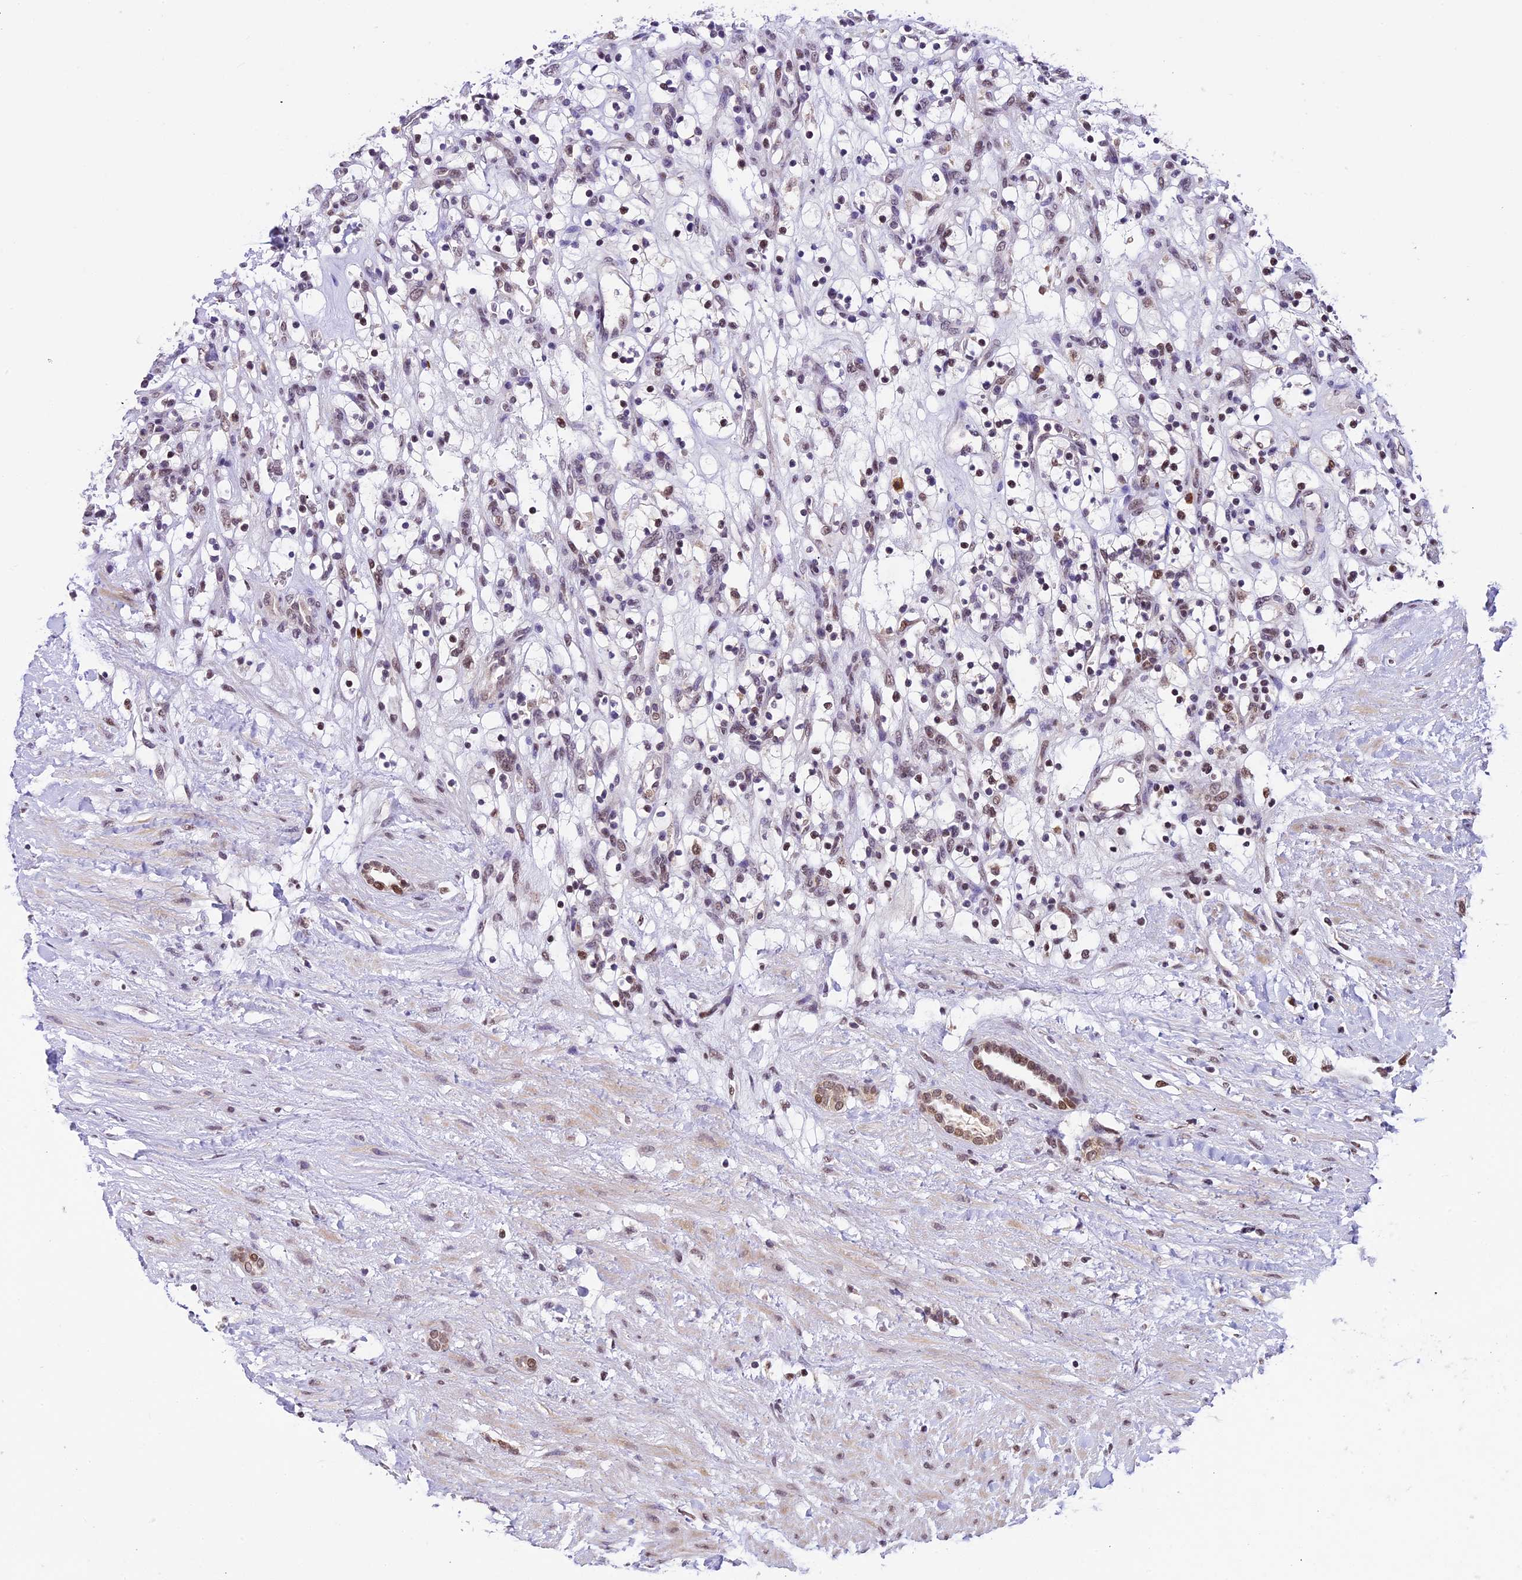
{"staining": {"intensity": "weak", "quantity": "<25%", "location": "nuclear"}, "tissue": "renal cancer", "cell_type": "Tumor cells", "image_type": "cancer", "snomed": [{"axis": "morphology", "description": "Adenocarcinoma, NOS"}, {"axis": "topography", "description": "Kidney"}], "caption": "There is no significant positivity in tumor cells of adenocarcinoma (renal).", "gene": "CARS2", "patient": {"sex": "female", "age": 57}}